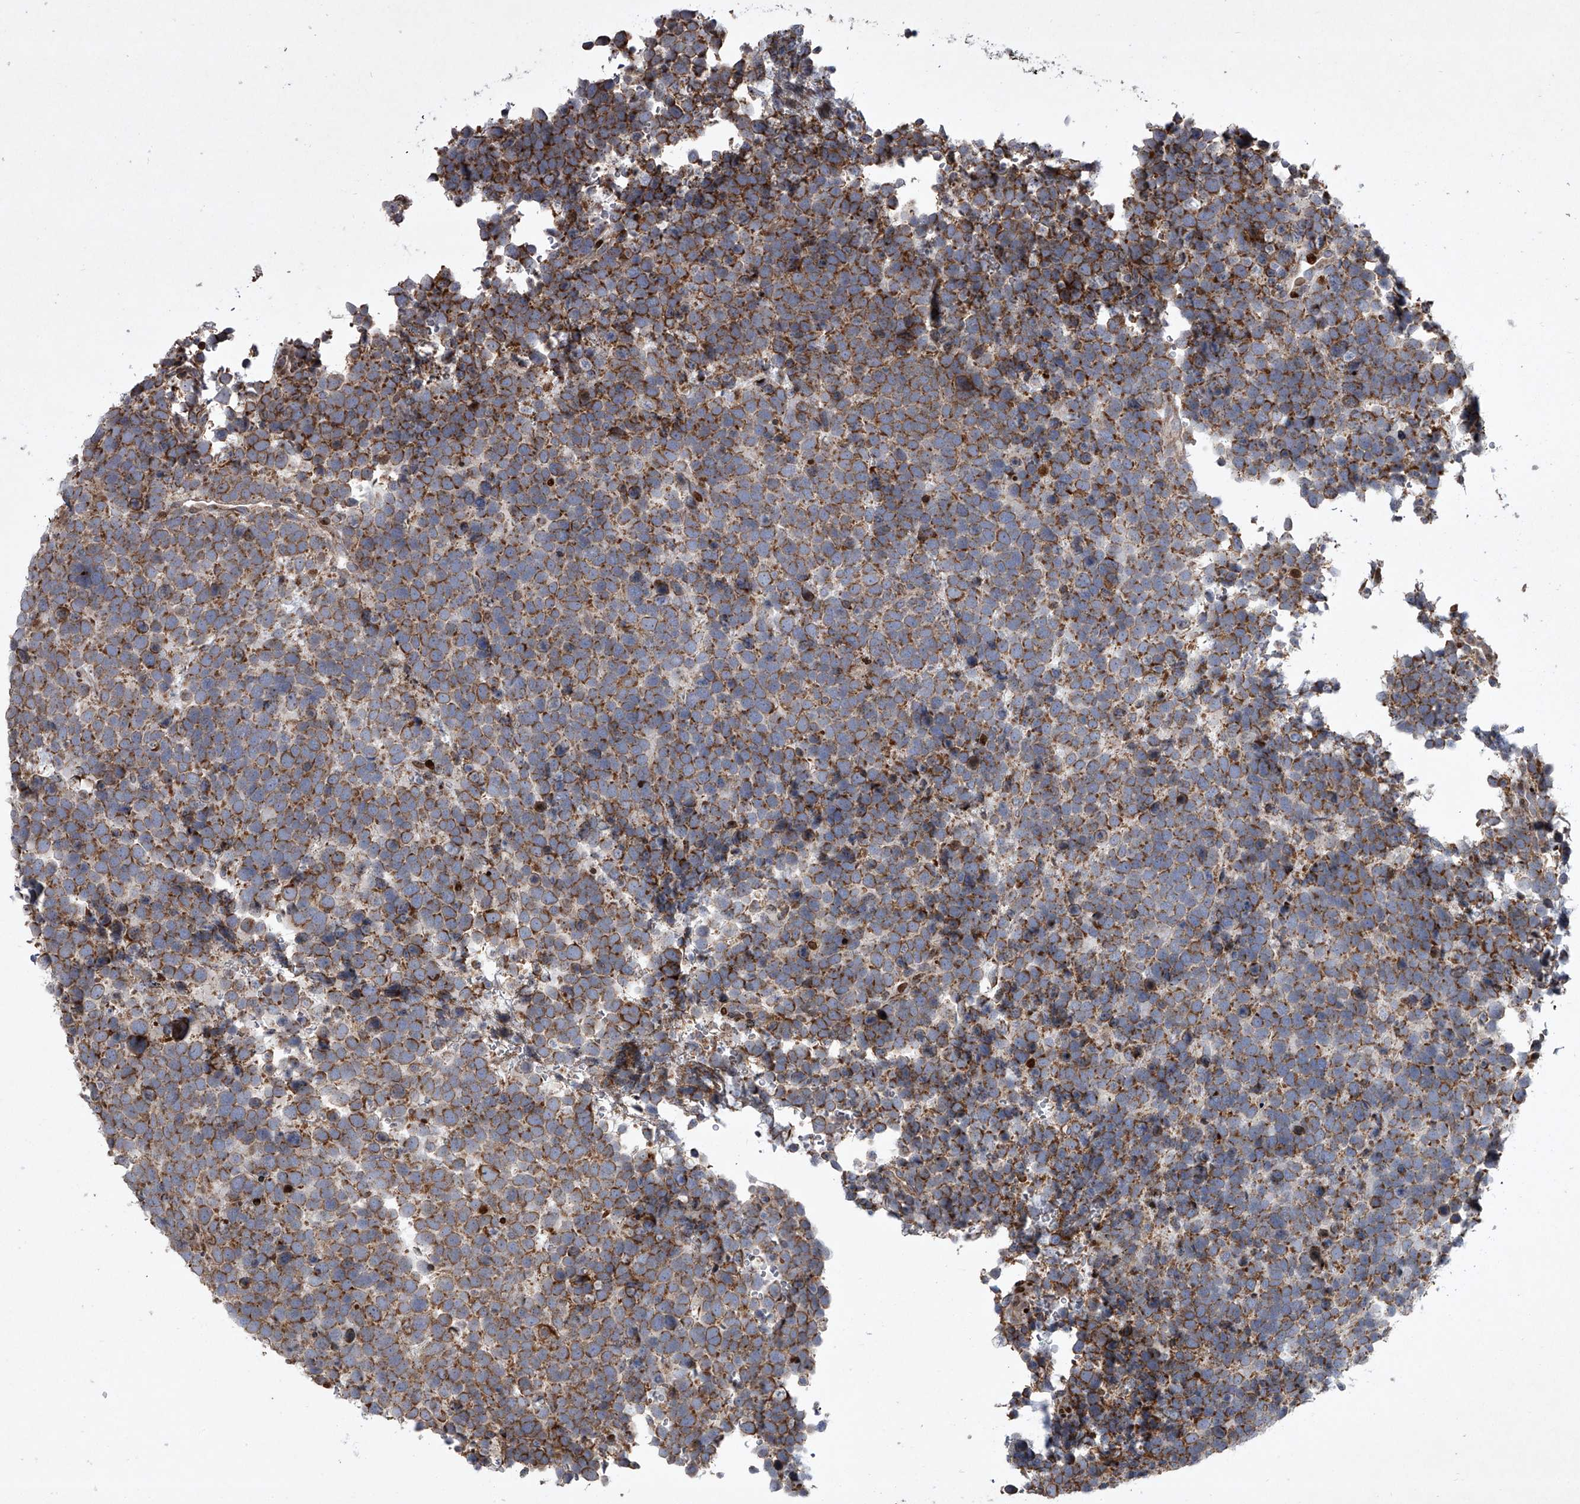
{"staining": {"intensity": "moderate", "quantity": ">75%", "location": "cytoplasmic/membranous"}, "tissue": "urothelial cancer", "cell_type": "Tumor cells", "image_type": "cancer", "snomed": [{"axis": "morphology", "description": "Urothelial carcinoma, High grade"}, {"axis": "topography", "description": "Urinary bladder"}], "caption": "Moderate cytoplasmic/membranous staining for a protein is present in approximately >75% of tumor cells of urothelial cancer using immunohistochemistry (IHC).", "gene": "STRADA", "patient": {"sex": "female", "age": 82}}